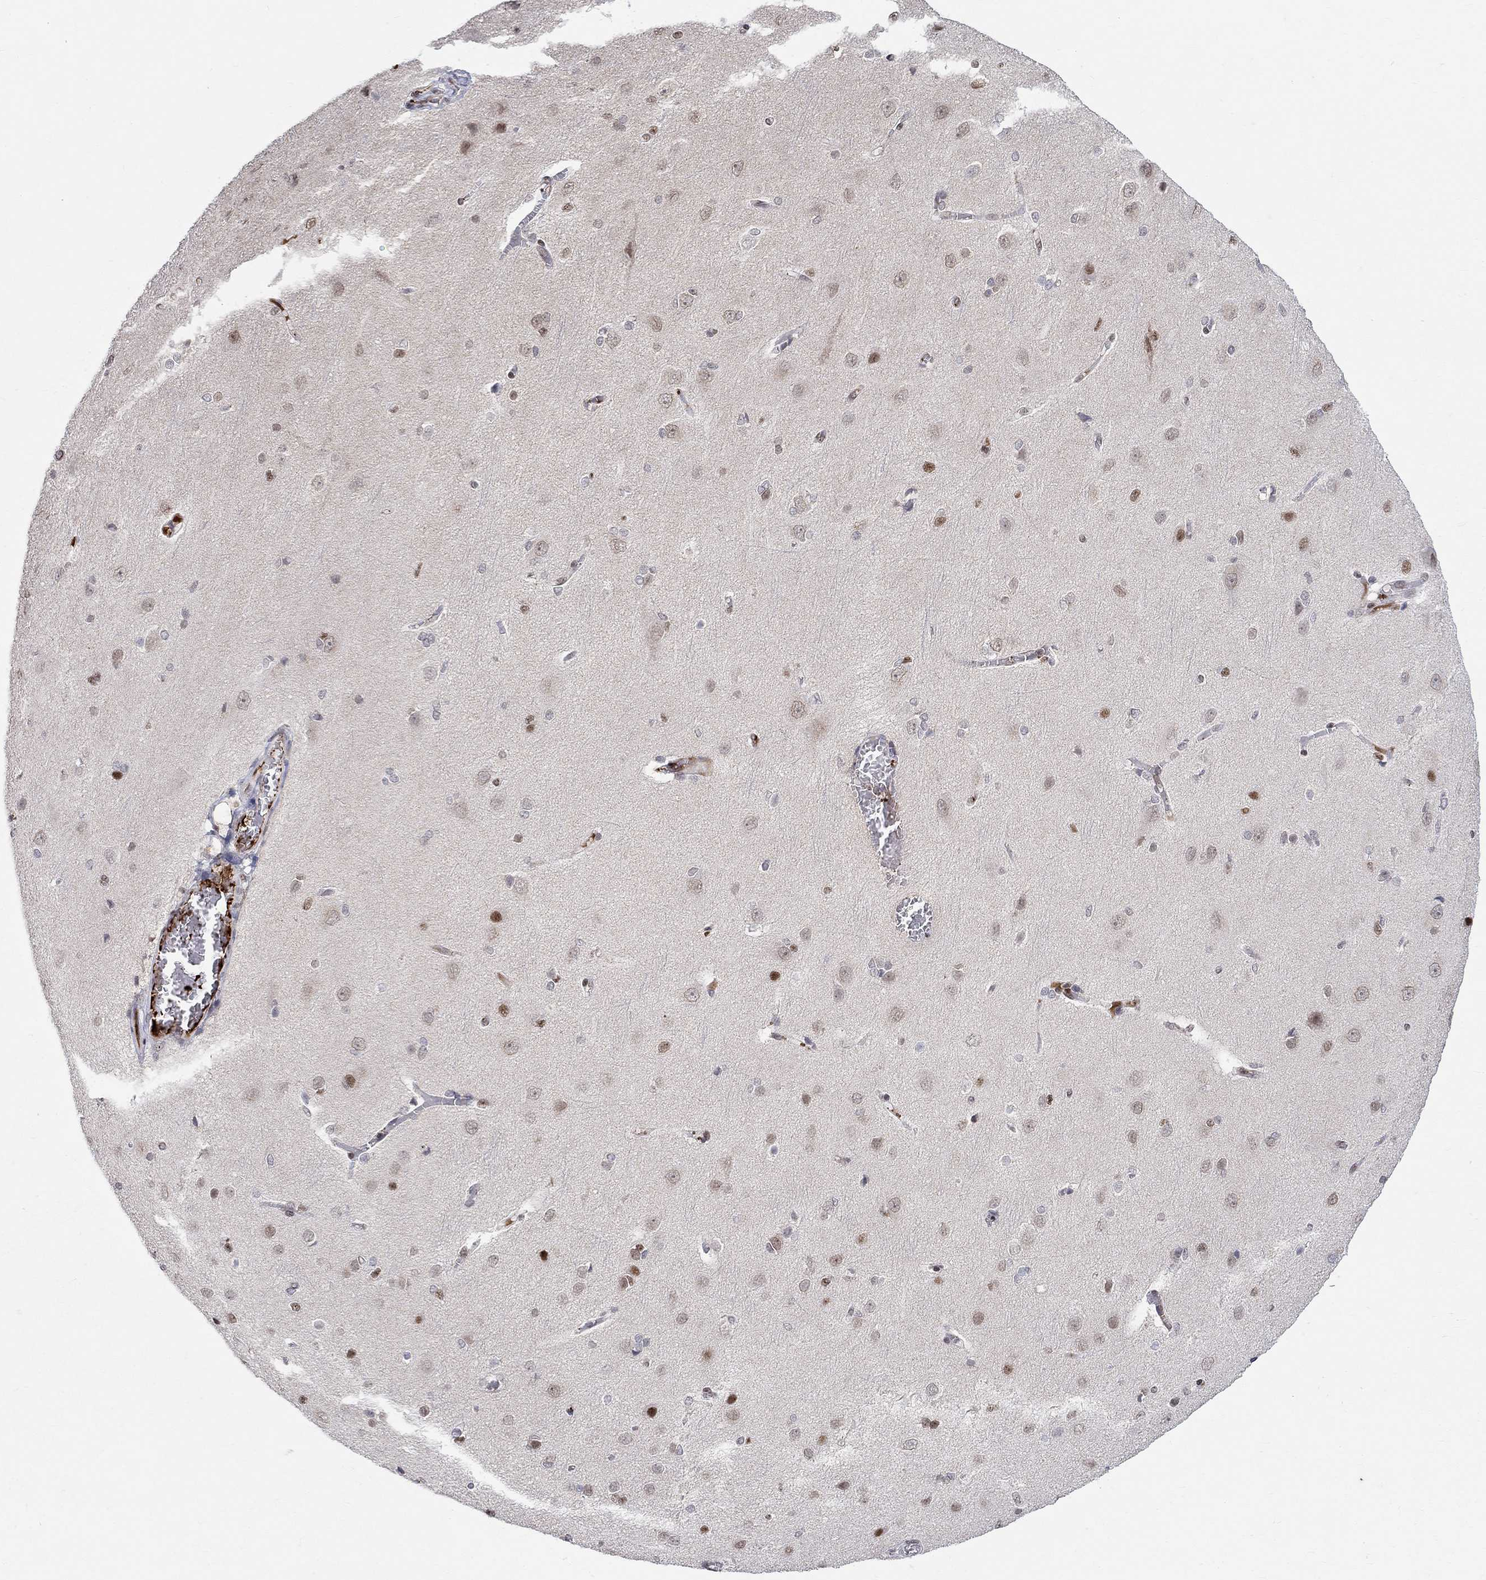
{"staining": {"intensity": "negative", "quantity": "none", "location": "none"}, "tissue": "cerebral cortex", "cell_type": "Endothelial cells", "image_type": "normal", "snomed": [{"axis": "morphology", "description": "Normal tissue, NOS"}, {"axis": "topography", "description": "Cerebral cortex"}], "caption": "This is an IHC micrograph of normal cerebral cortex. There is no staining in endothelial cells.", "gene": "KLF12", "patient": {"sex": "male", "age": 37}}